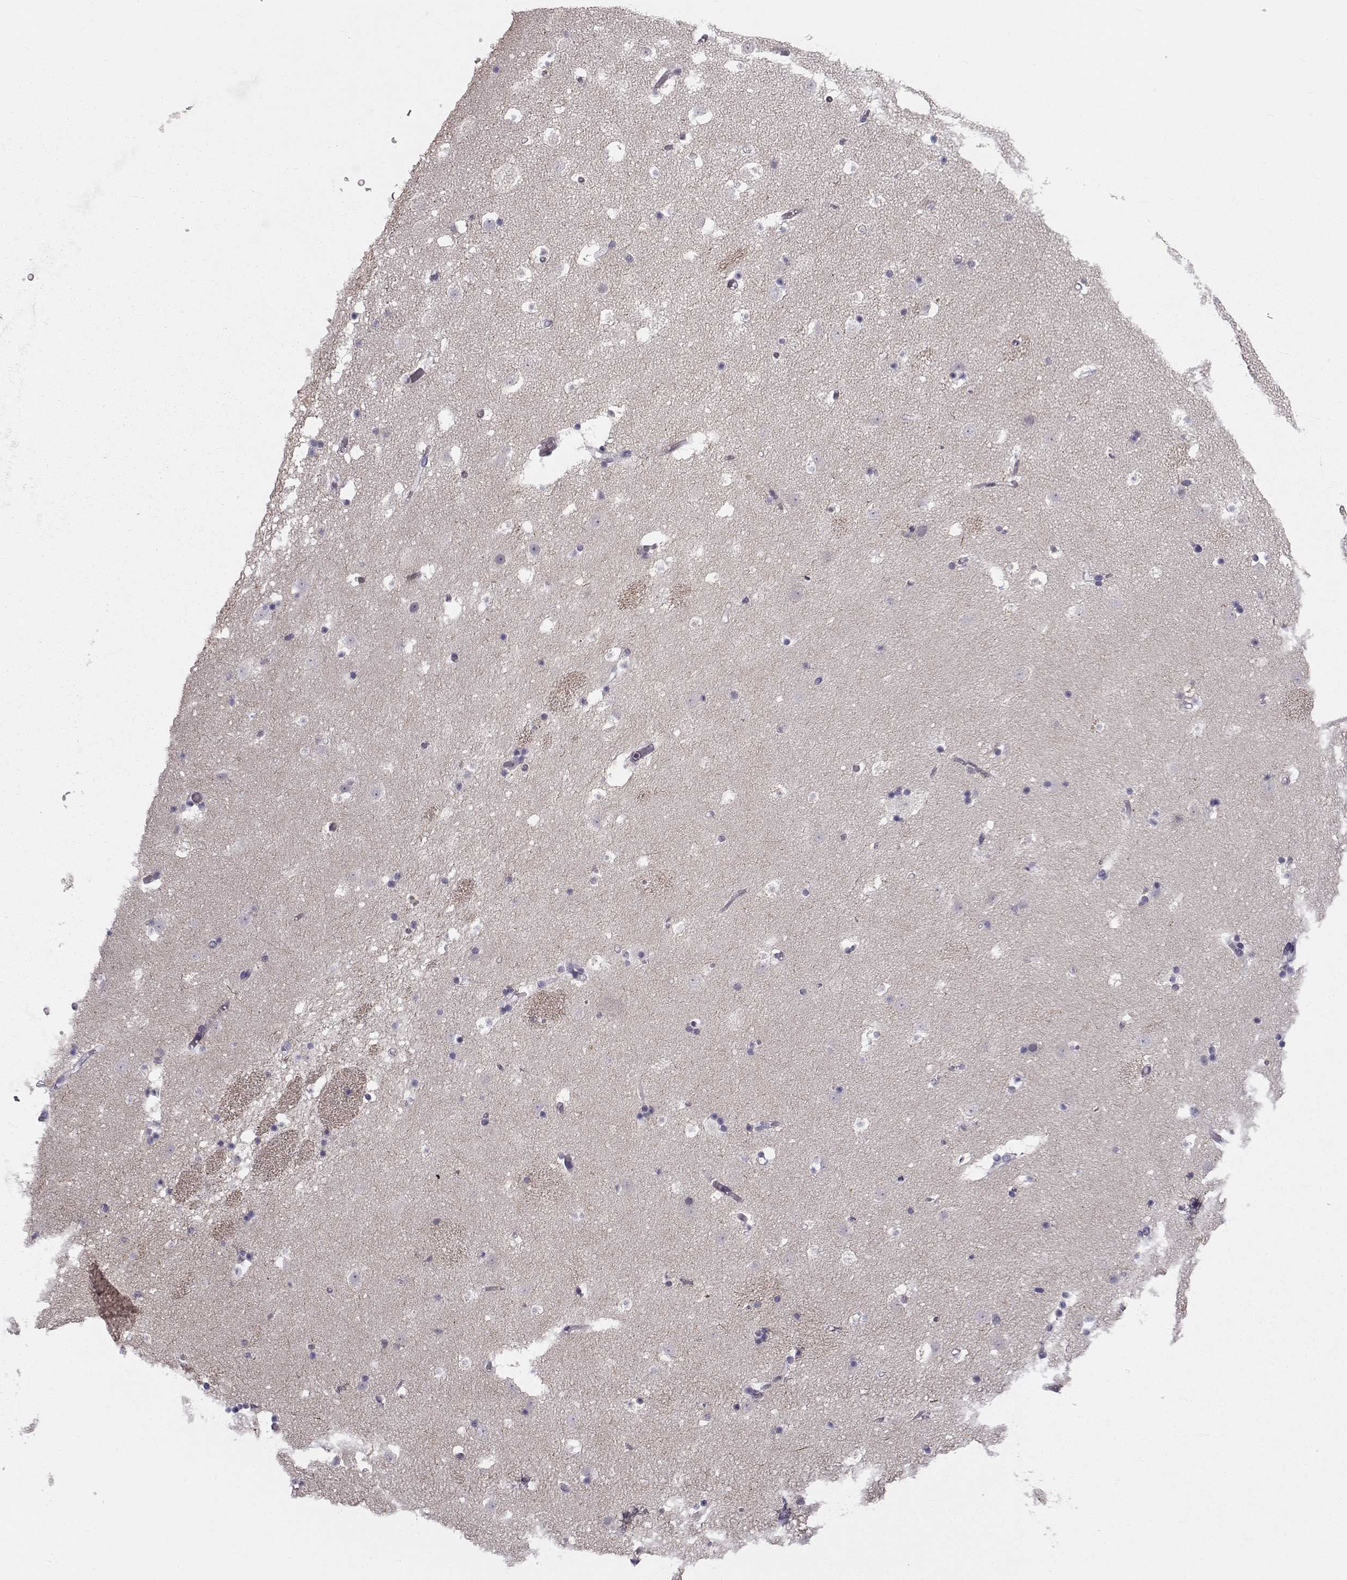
{"staining": {"intensity": "negative", "quantity": "none", "location": "none"}, "tissue": "caudate", "cell_type": "Glial cells", "image_type": "normal", "snomed": [{"axis": "morphology", "description": "Normal tissue, NOS"}, {"axis": "topography", "description": "Lateral ventricle wall"}], "caption": "Immunohistochemical staining of unremarkable human caudate exhibits no significant positivity in glial cells. (Stains: DAB (3,3'-diaminobenzidine) IHC with hematoxylin counter stain, Microscopy: brightfield microscopy at high magnification).", "gene": "ANGPT1", "patient": {"sex": "female", "age": 42}}